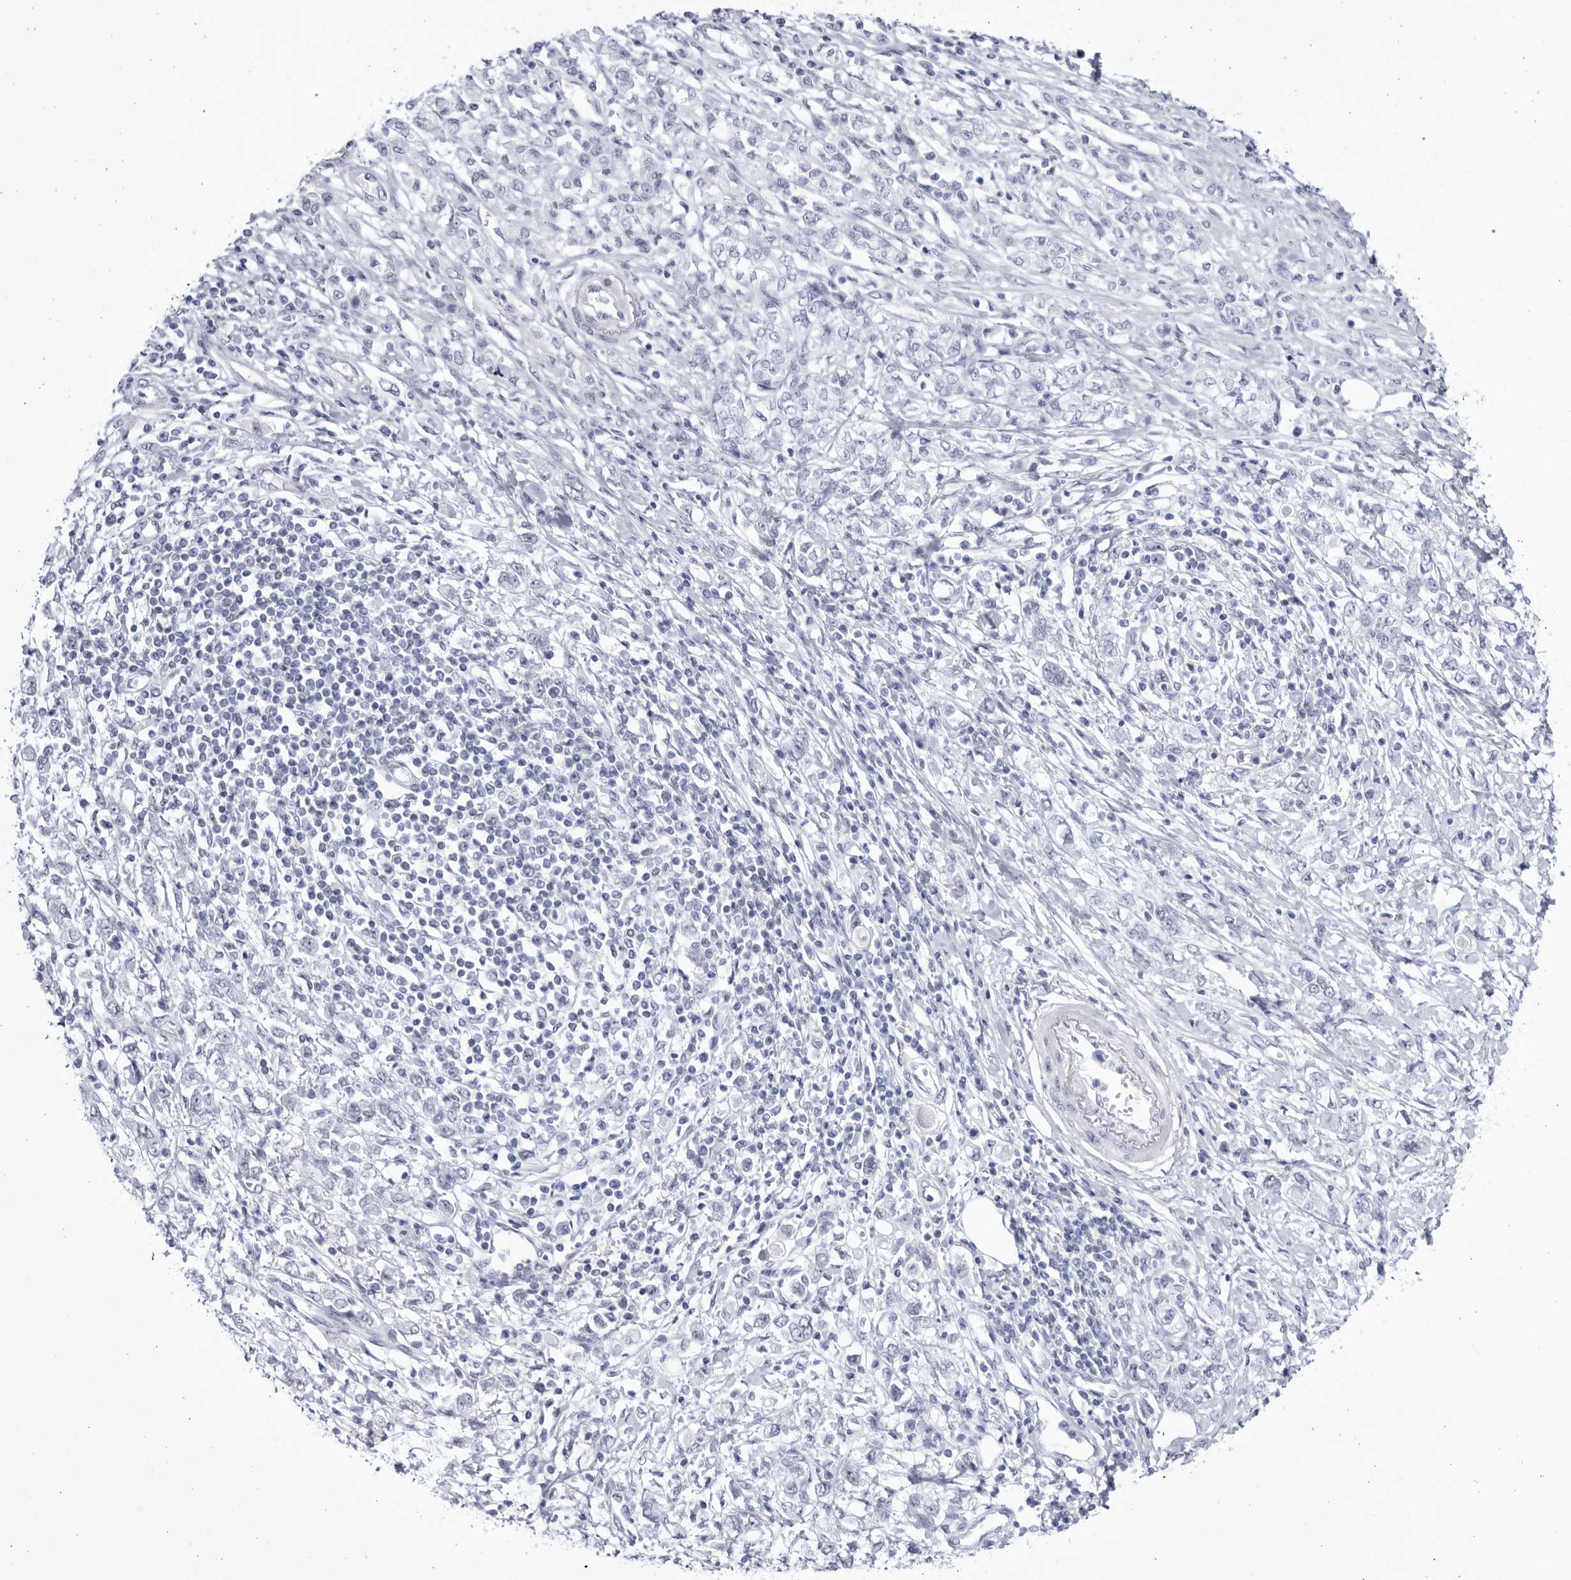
{"staining": {"intensity": "negative", "quantity": "none", "location": "none"}, "tissue": "stomach cancer", "cell_type": "Tumor cells", "image_type": "cancer", "snomed": [{"axis": "morphology", "description": "Adenocarcinoma, NOS"}, {"axis": "topography", "description": "Stomach"}], "caption": "DAB (3,3'-diaminobenzidine) immunohistochemical staining of human stomach cancer demonstrates no significant staining in tumor cells.", "gene": "CCDC181", "patient": {"sex": "female", "age": 76}}